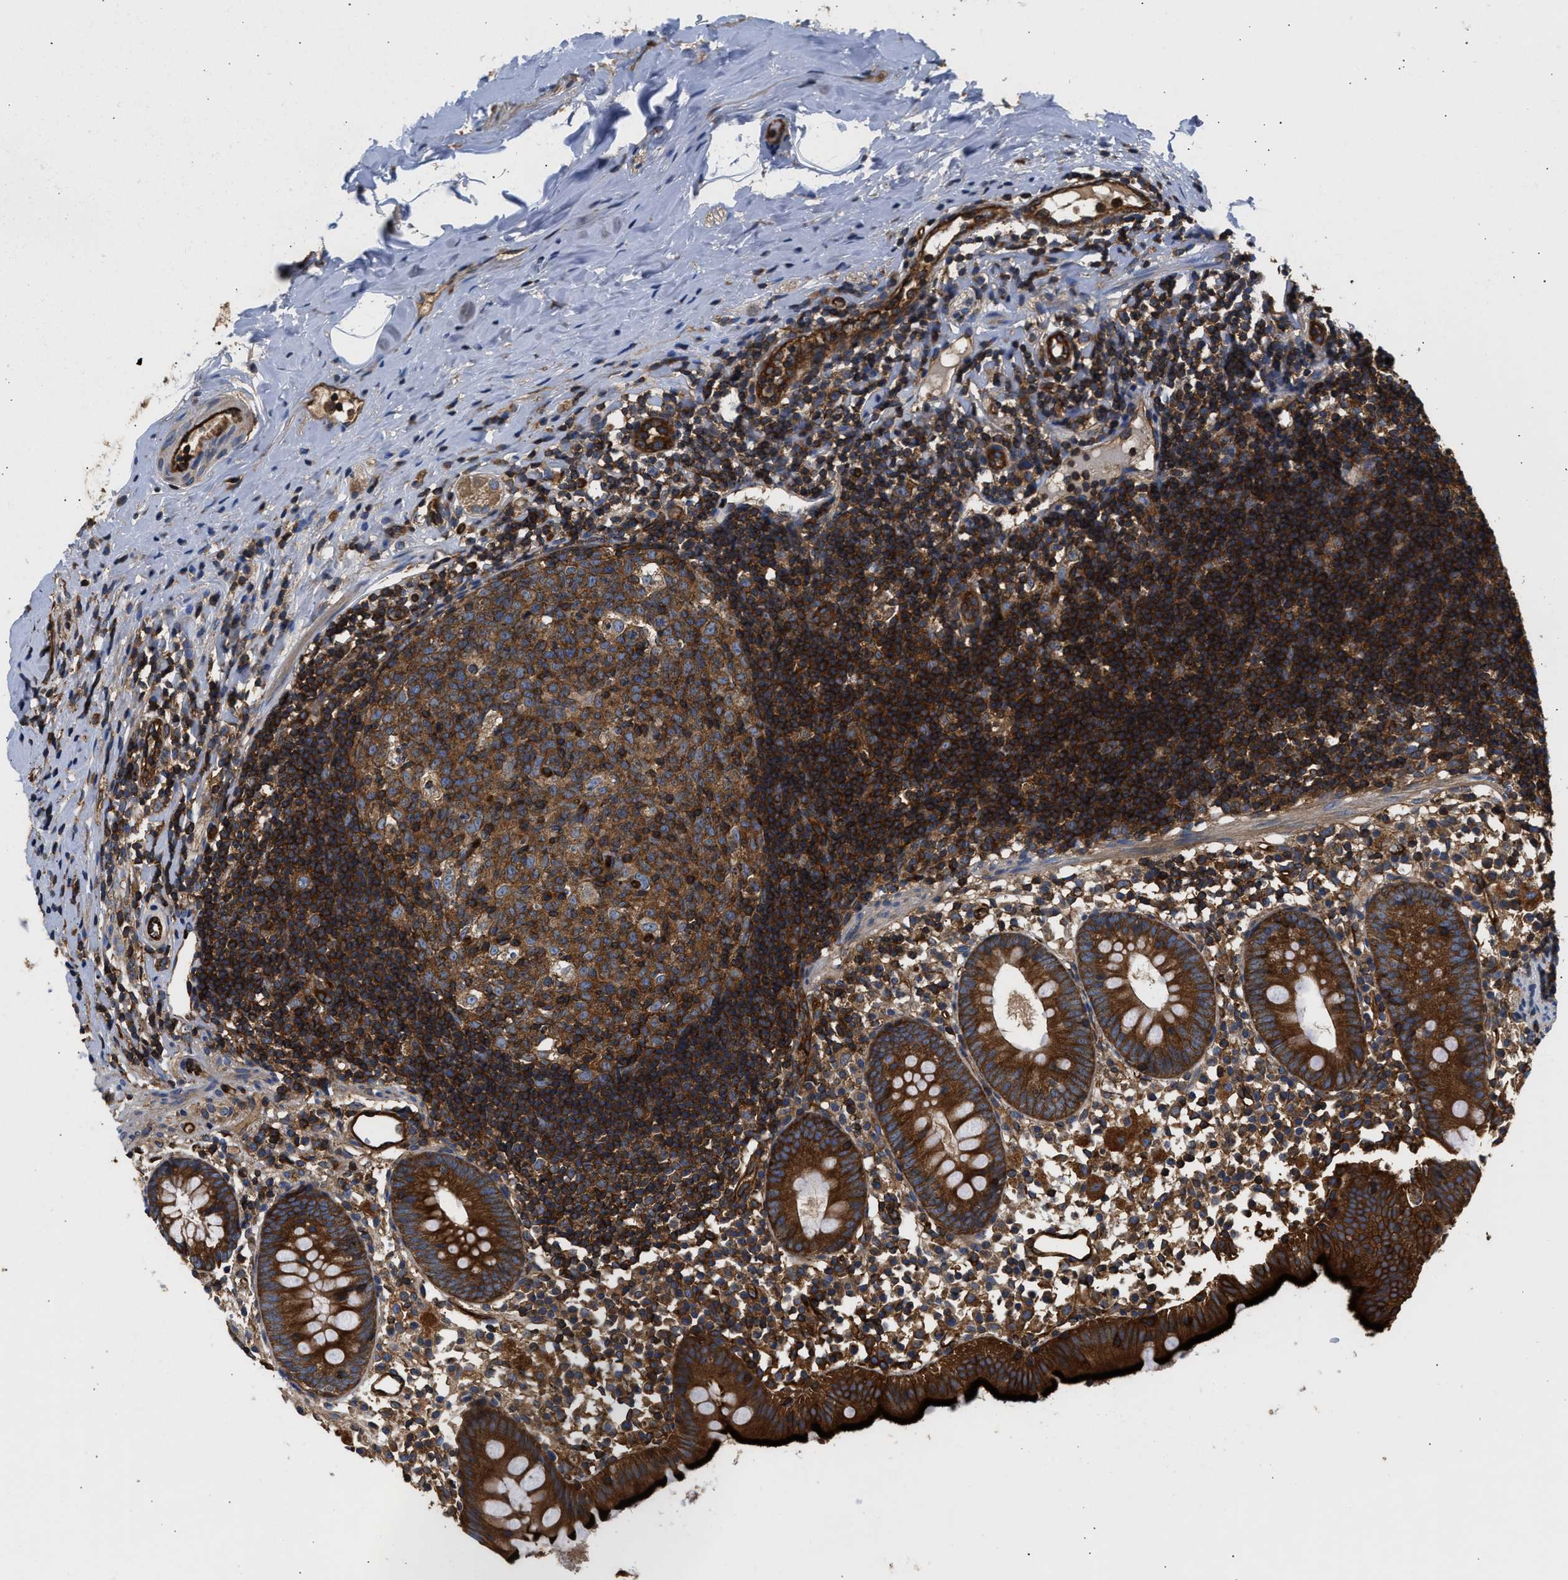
{"staining": {"intensity": "strong", "quantity": ">75%", "location": "cytoplasmic/membranous"}, "tissue": "appendix", "cell_type": "Glandular cells", "image_type": "normal", "snomed": [{"axis": "morphology", "description": "Normal tissue, NOS"}, {"axis": "topography", "description": "Appendix"}], "caption": "Immunohistochemical staining of benign appendix exhibits >75% levels of strong cytoplasmic/membranous protein expression in about >75% of glandular cells. (Stains: DAB (3,3'-diaminobenzidine) in brown, nuclei in blue, Microscopy: brightfield microscopy at high magnification).", "gene": "SAMD9L", "patient": {"sex": "female", "age": 20}}